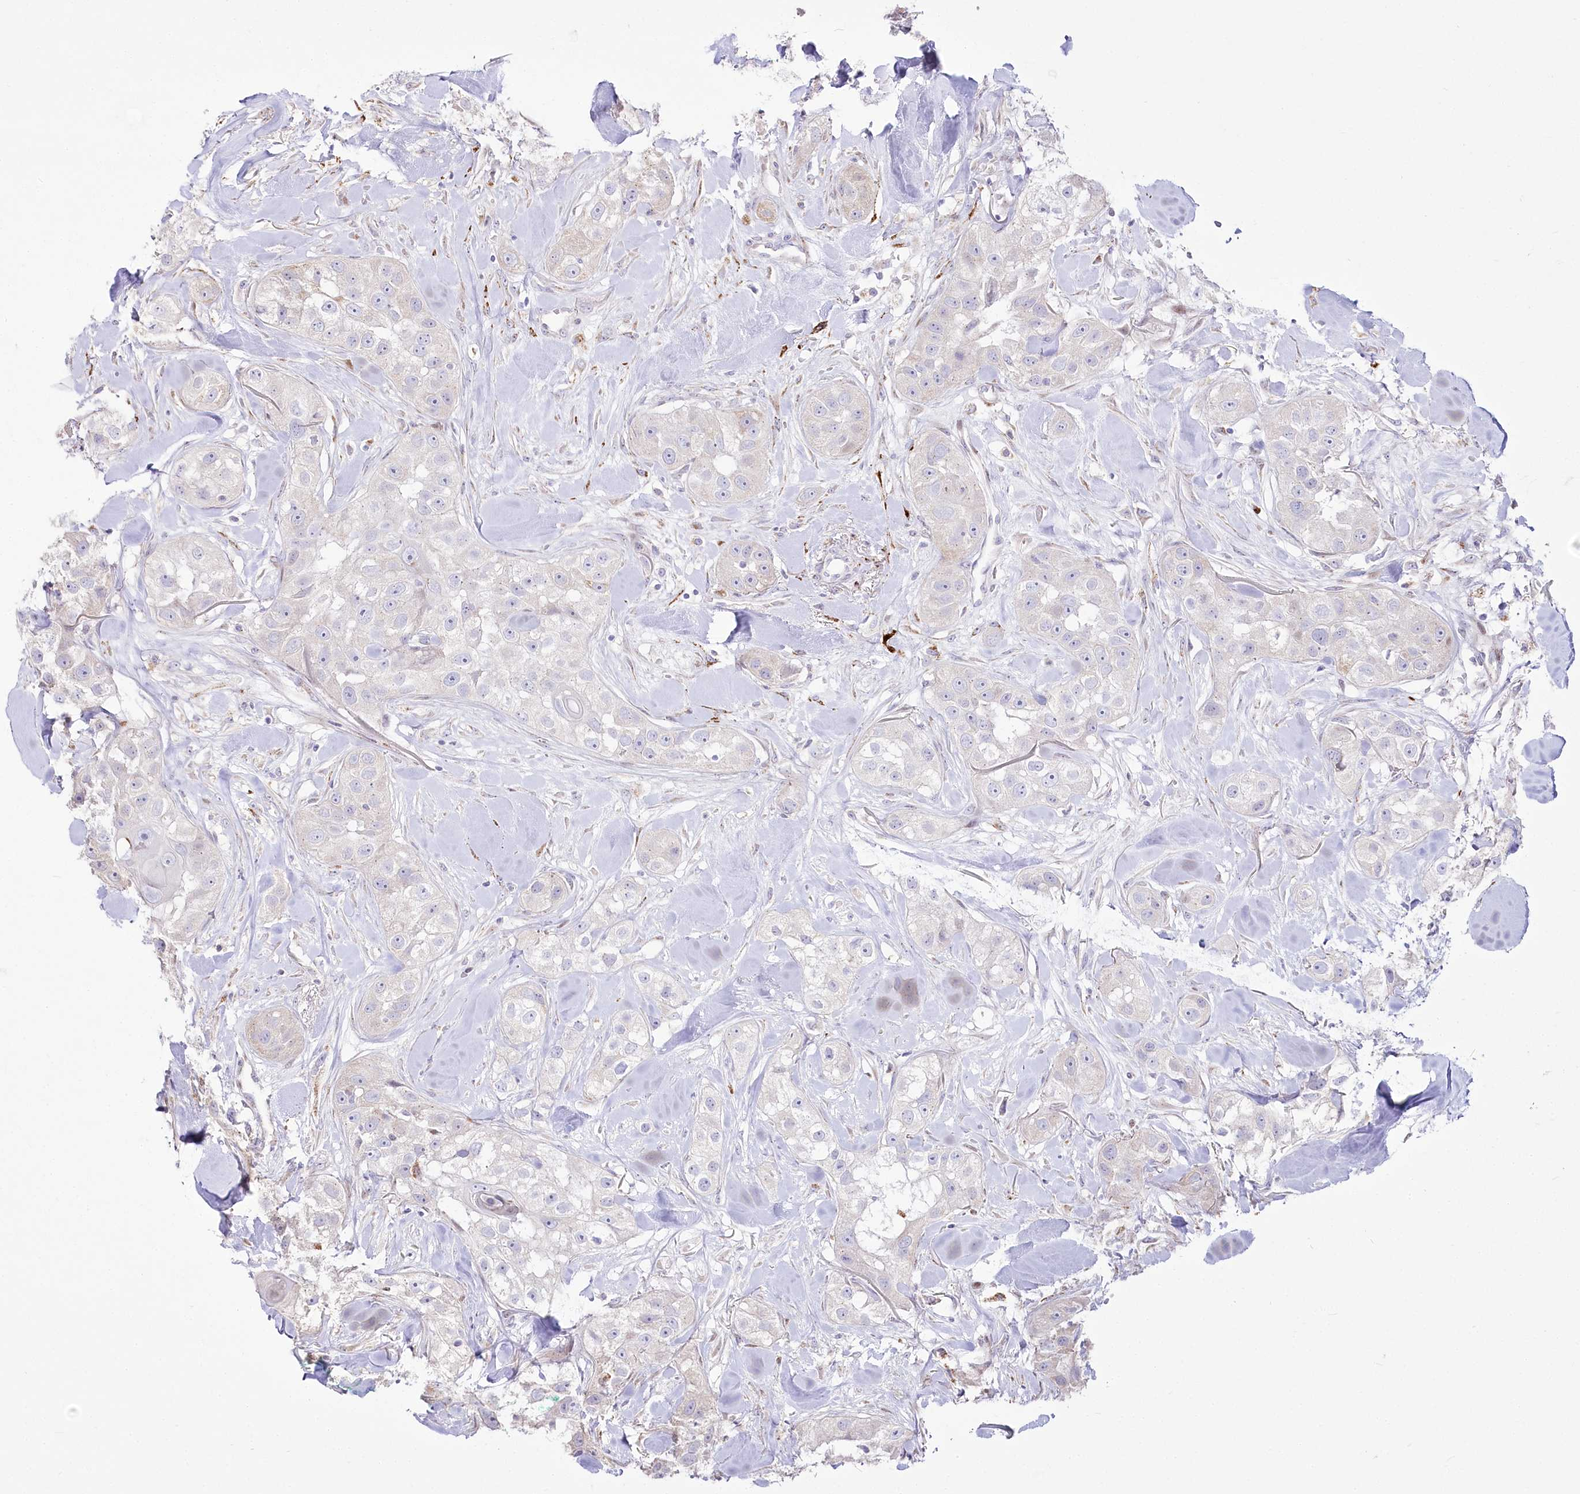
{"staining": {"intensity": "negative", "quantity": "none", "location": "none"}, "tissue": "head and neck cancer", "cell_type": "Tumor cells", "image_type": "cancer", "snomed": [{"axis": "morphology", "description": "Normal tissue, NOS"}, {"axis": "morphology", "description": "Squamous cell carcinoma, NOS"}, {"axis": "topography", "description": "Skeletal muscle"}, {"axis": "topography", "description": "Head-Neck"}], "caption": "There is no significant expression in tumor cells of head and neck squamous cell carcinoma.", "gene": "CEP164", "patient": {"sex": "male", "age": 51}}